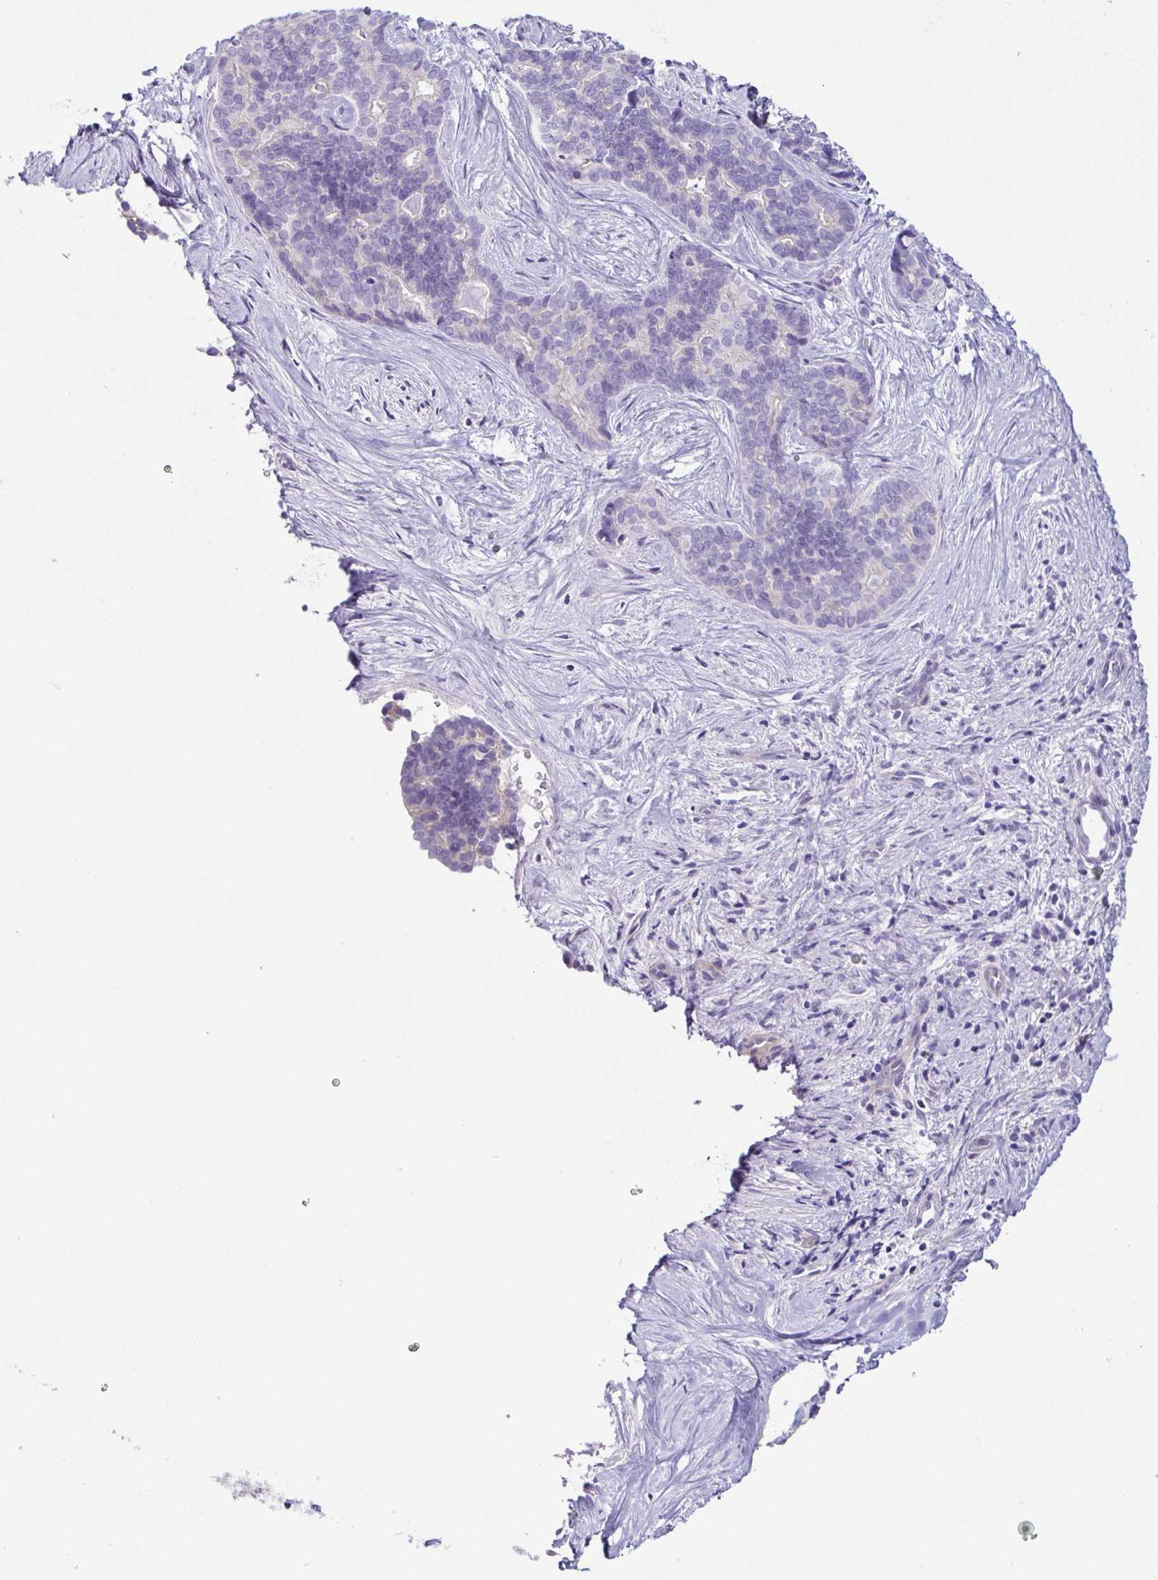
{"staining": {"intensity": "negative", "quantity": "none", "location": "none"}, "tissue": "liver cancer", "cell_type": "Tumor cells", "image_type": "cancer", "snomed": [{"axis": "morphology", "description": "Cholangiocarcinoma"}, {"axis": "topography", "description": "Liver"}], "caption": "Immunohistochemical staining of liver cancer (cholangiocarcinoma) exhibits no significant positivity in tumor cells. (Stains: DAB (3,3'-diaminobenzidine) immunohistochemistry with hematoxylin counter stain, Microscopy: brightfield microscopy at high magnification).", "gene": "TERT", "patient": {"sex": "female", "age": 64}}